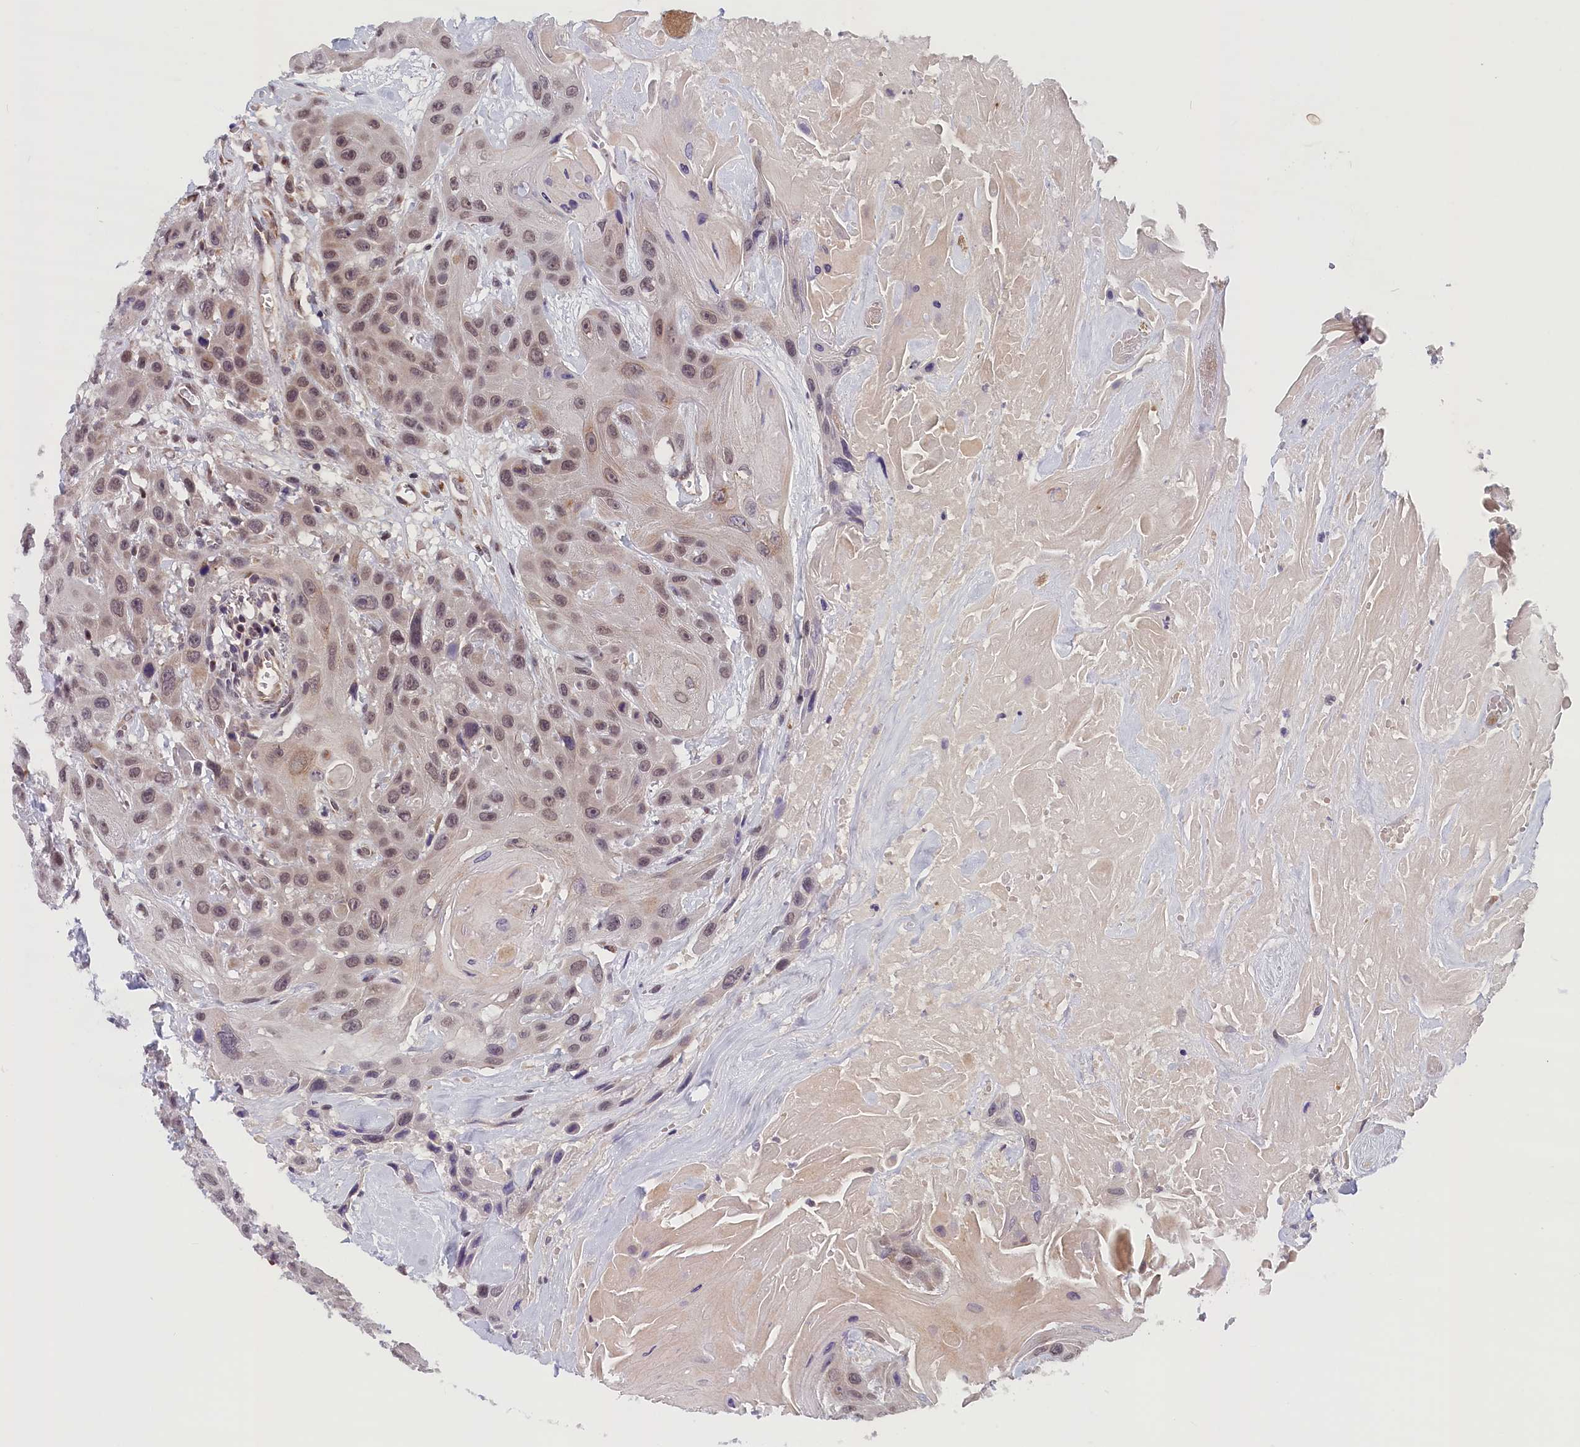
{"staining": {"intensity": "weak", "quantity": ">75%", "location": "nuclear"}, "tissue": "head and neck cancer", "cell_type": "Tumor cells", "image_type": "cancer", "snomed": [{"axis": "morphology", "description": "Squamous cell carcinoma, NOS"}, {"axis": "topography", "description": "Head-Neck"}], "caption": "An immunohistochemistry micrograph of neoplastic tissue is shown. Protein staining in brown shows weak nuclear positivity in head and neck cancer within tumor cells.", "gene": "KCNK6", "patient": {"sex": "male", "age": 81}}